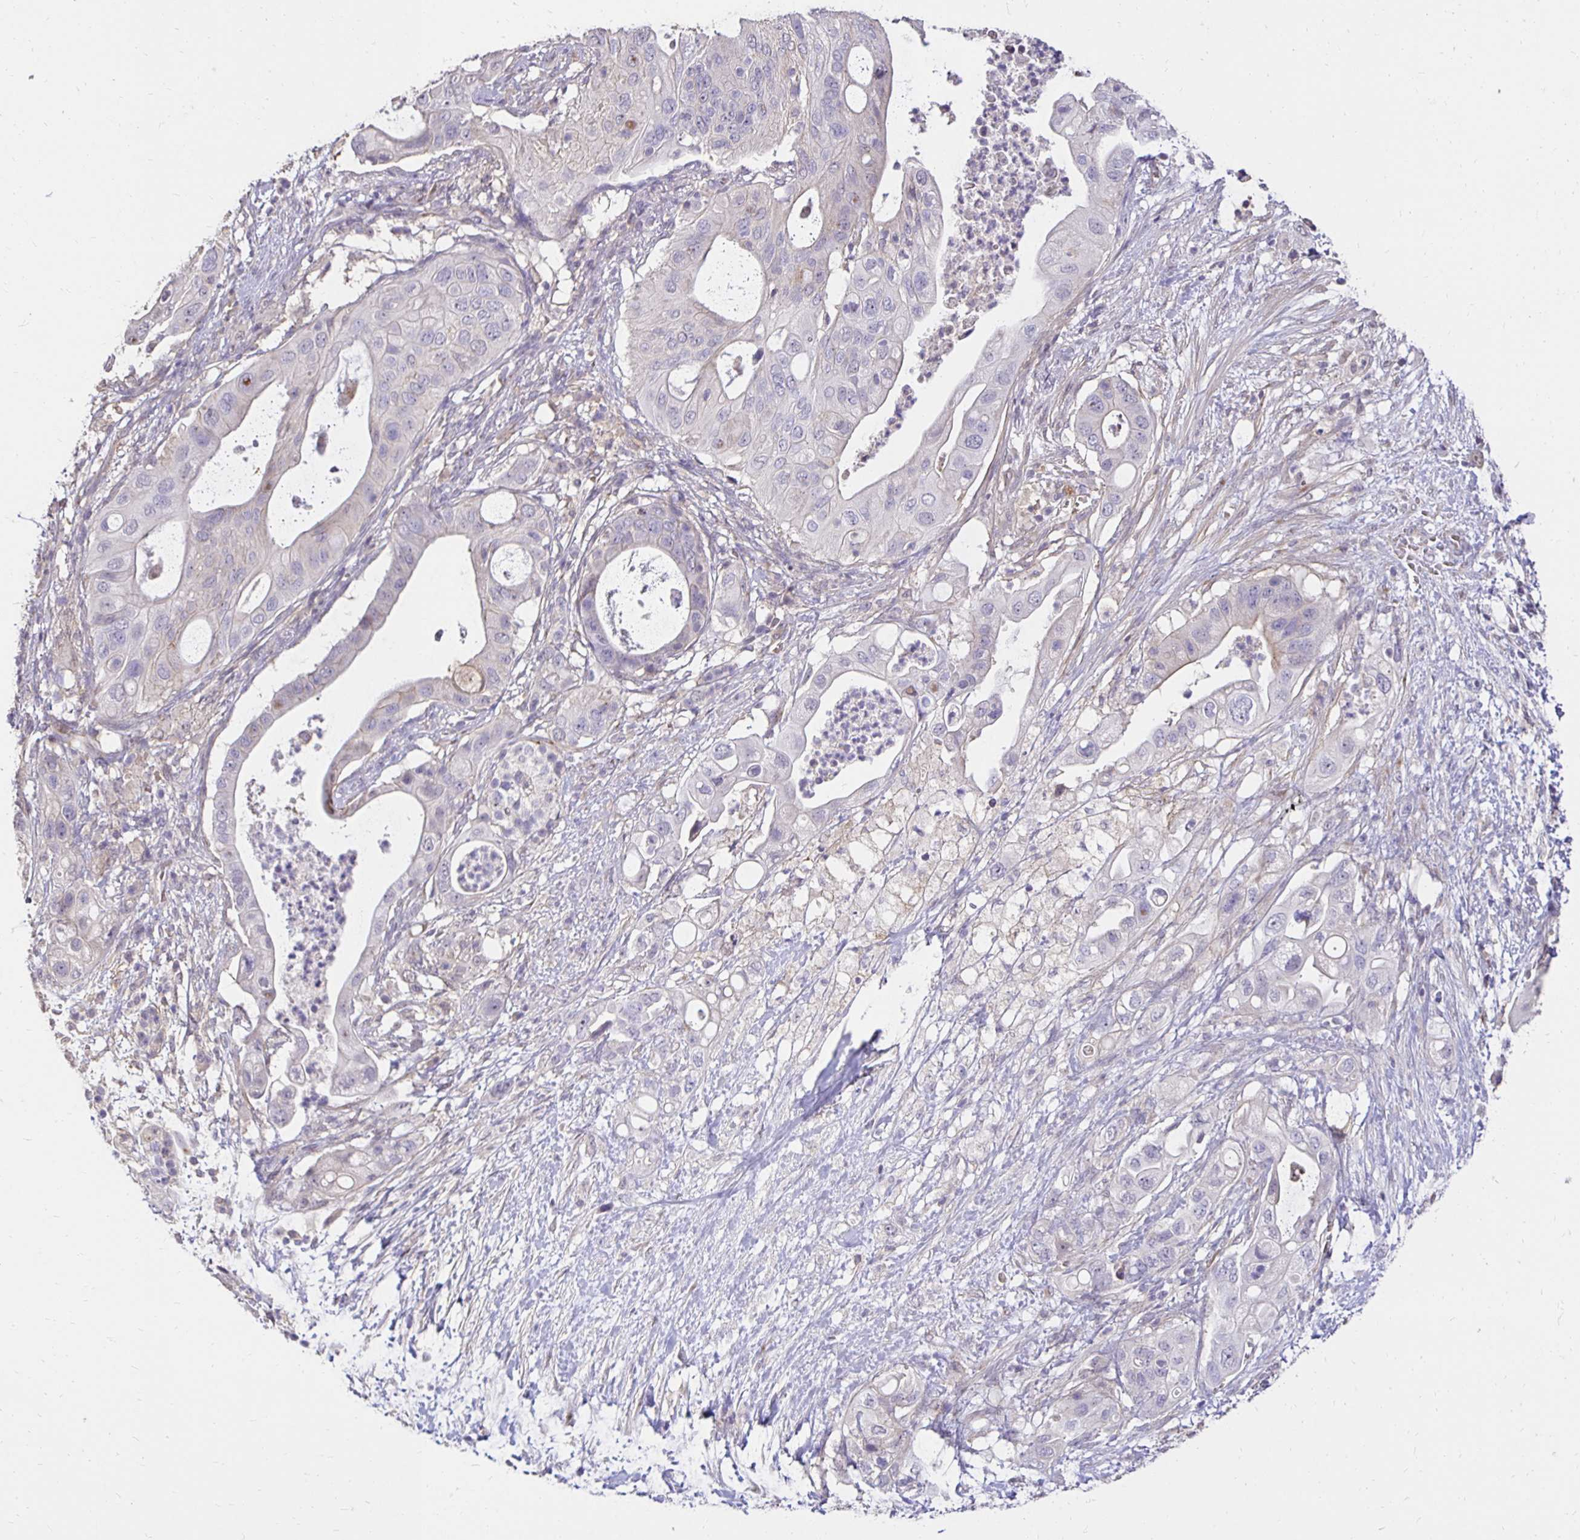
{"staining": {"intensity": "negative", "quantity": "none", "location": "none"}, "tissue": "pancreatic cancer", "cell_type": "Tumor cells", "image_type": "cancer", "snomed": [{"axis": "morphology", "description": "Adenocarcinoma, NOS"}, {"axis": "topography", "description": "Pancreas"}], "caption": "This is an immunohistochemistry (IHC) micrograph of pancreatic cancer. There is no positivity in tumor cells.", "gene": "PNPLA3", "patient": {"sex": "female", "age": 72}}